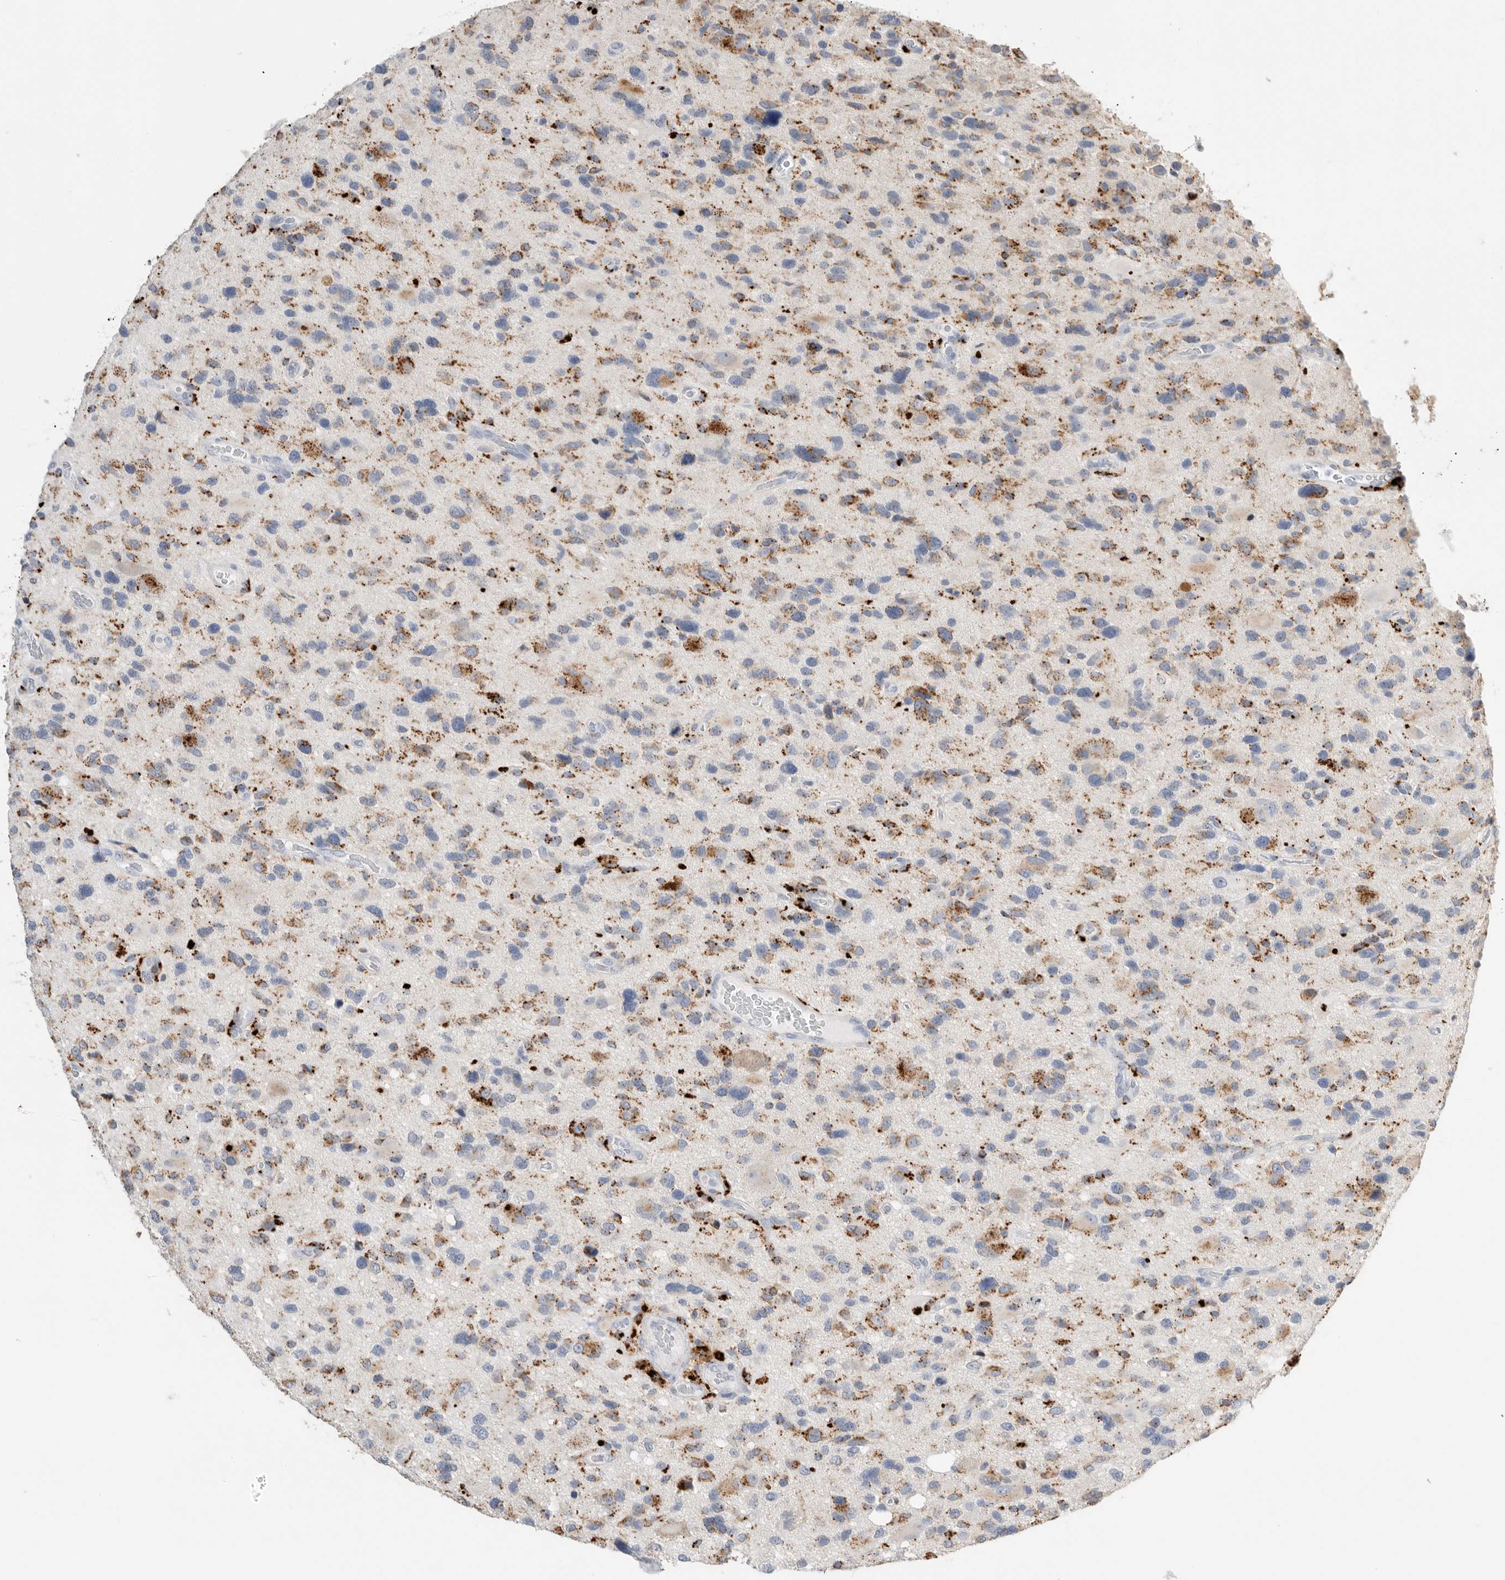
{"staining": {"intensity": "moderate", "quantity": "25%-75%", "location": "cytoplasmic/membranous"}, "tissue": "glioma", "cell_type": "Tumor cells", "image_type": "cancer", "snomed": [{"axis": "morphology", "description": "Glioma, malignant, High grade"}, {"axis": "topography", "description": "Brain"}], "caption": "High-grade glioma (malignant) tissue displays moderate cytoplasmic/membranous staining in about 25%-75% of tumor cells Using DAB (brown) and hematoxylin (blue) stains, captured at high magnification using brightfield microscopy.", "gene": "GGH", "patient": {"sex": "male", "age": 33}}